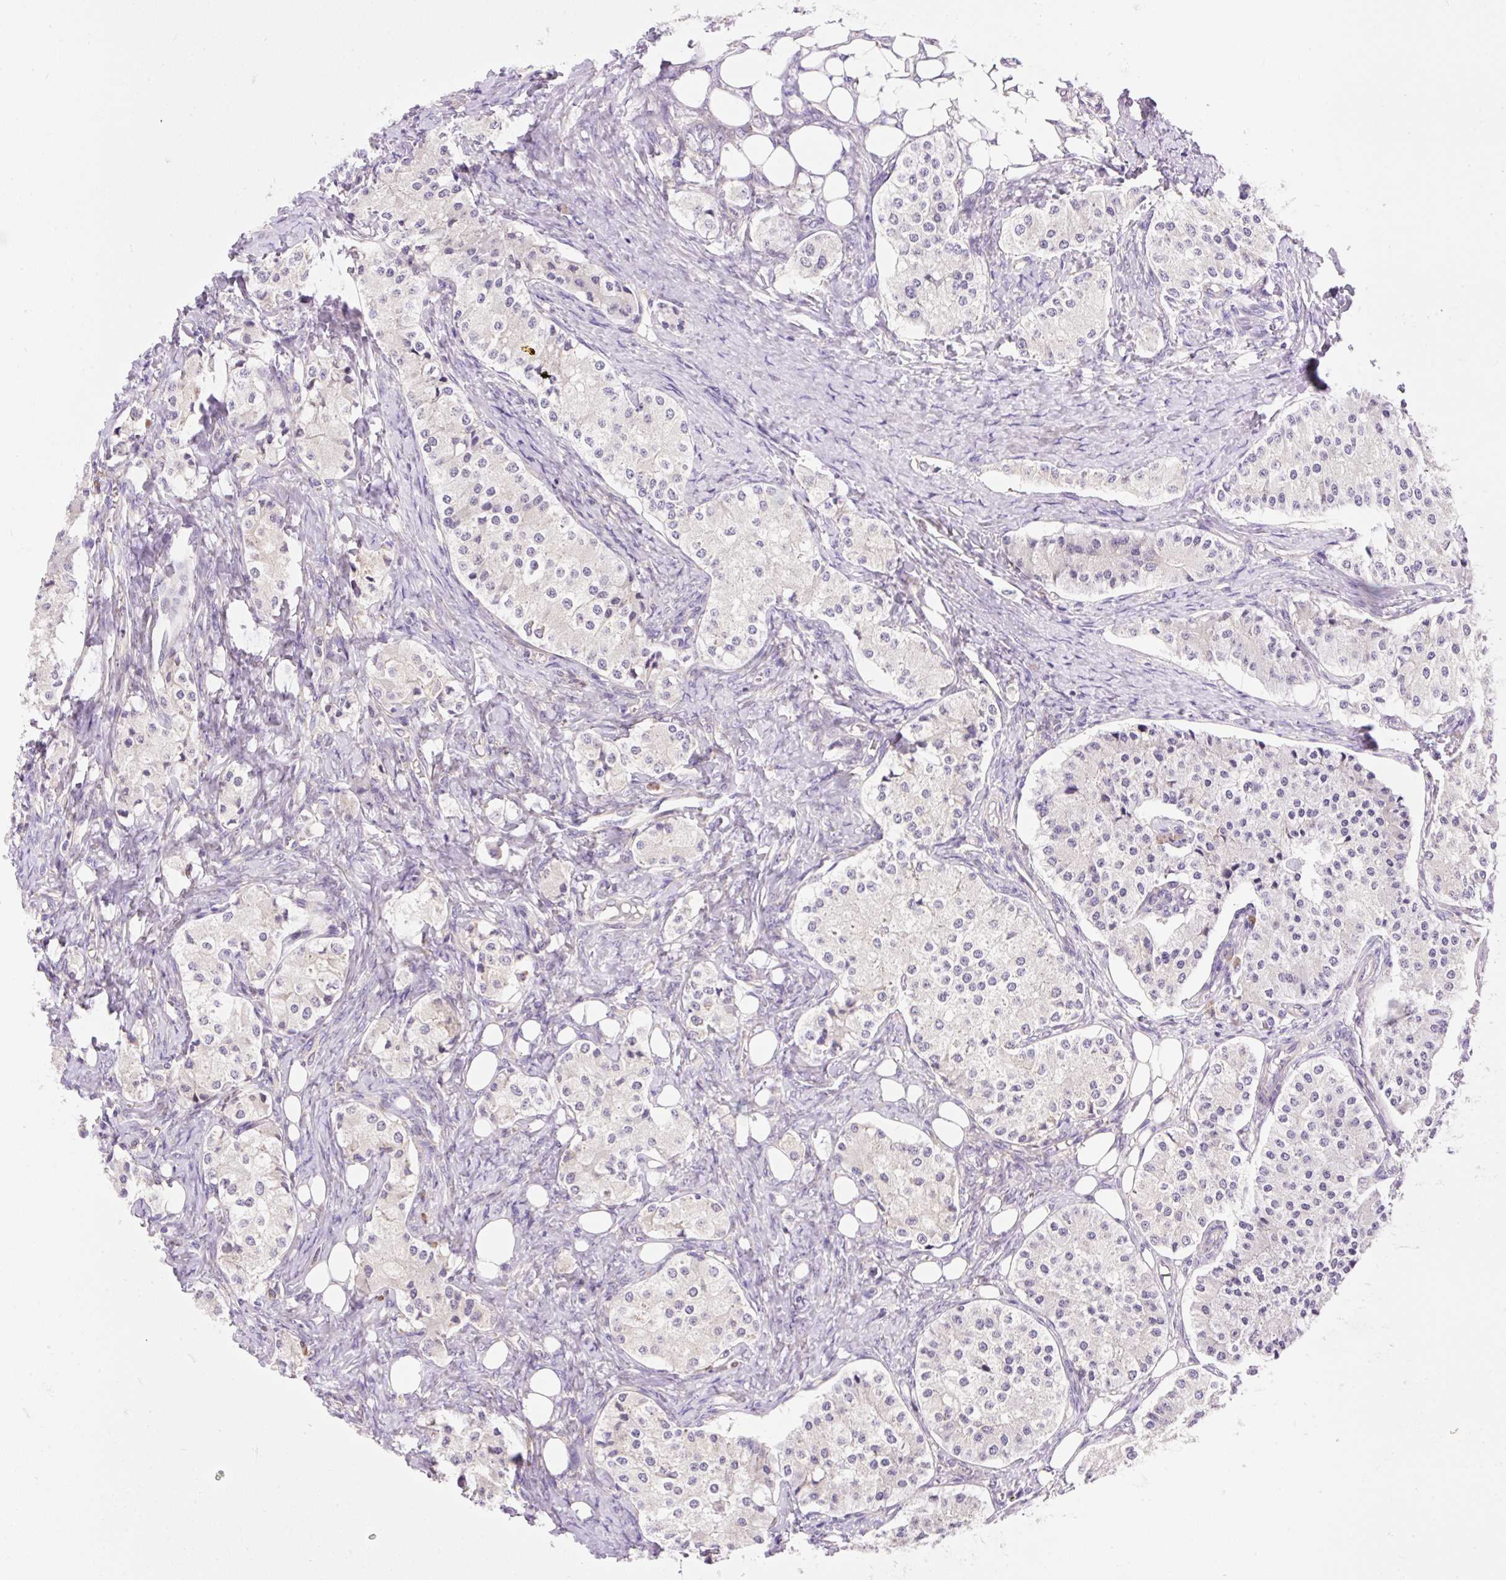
{"staining": {"intensity": "negative", "quantity": "none", "location": "none"}, "tissue": "carcinoid", "cell_type": "Tumor cells", "image_type": "cancer", "snomed": [{"axis": "morphology", "description": "Carcinoid, malignant, NOS"}, {"axis": "topography", "description": "Colon"}], "caption": "A histopathology image of carcinoid stained for a protein exhibits no brown staining in tumor cells.", "gene": "GPR45", "patient": {"sex": "female", "age": 52}}